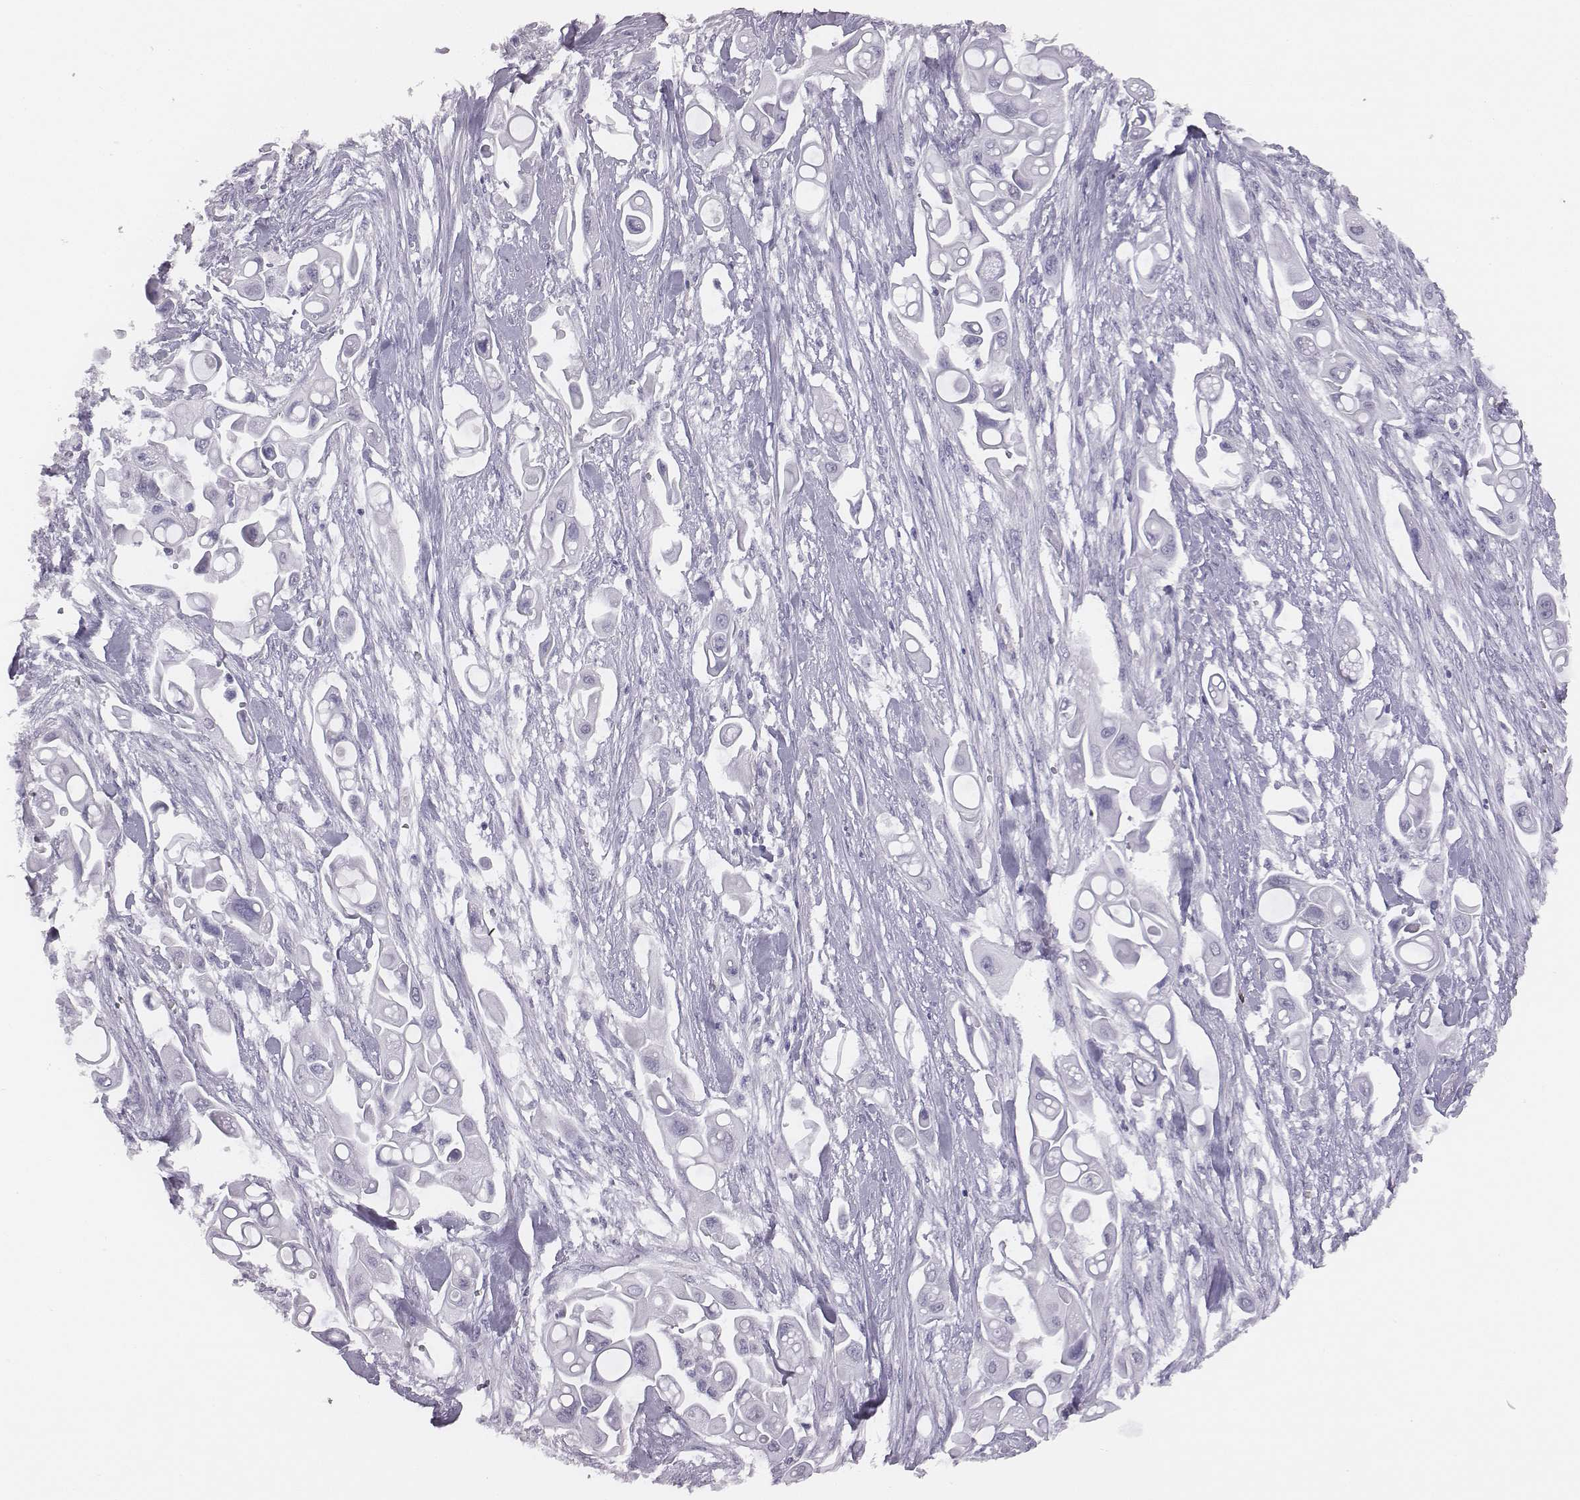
{"staining": {"intensity": "negative", "quantity": "none", "location": "none"}, "tissue": "pancreatic cancer", "cell_type": "Tumor cells", "image_type": "cancer", "snomed": [{"axis": "morphology", "description": "Adenocarcinoma, NOS"}, {"axis": "topography", "description": "Pancreas"}], "caption": "Tumor cells are negative for protein expression in human pancreatic cancer.", "gene": "ACOD1", "patient": {"sex": "male", "age": 50}}